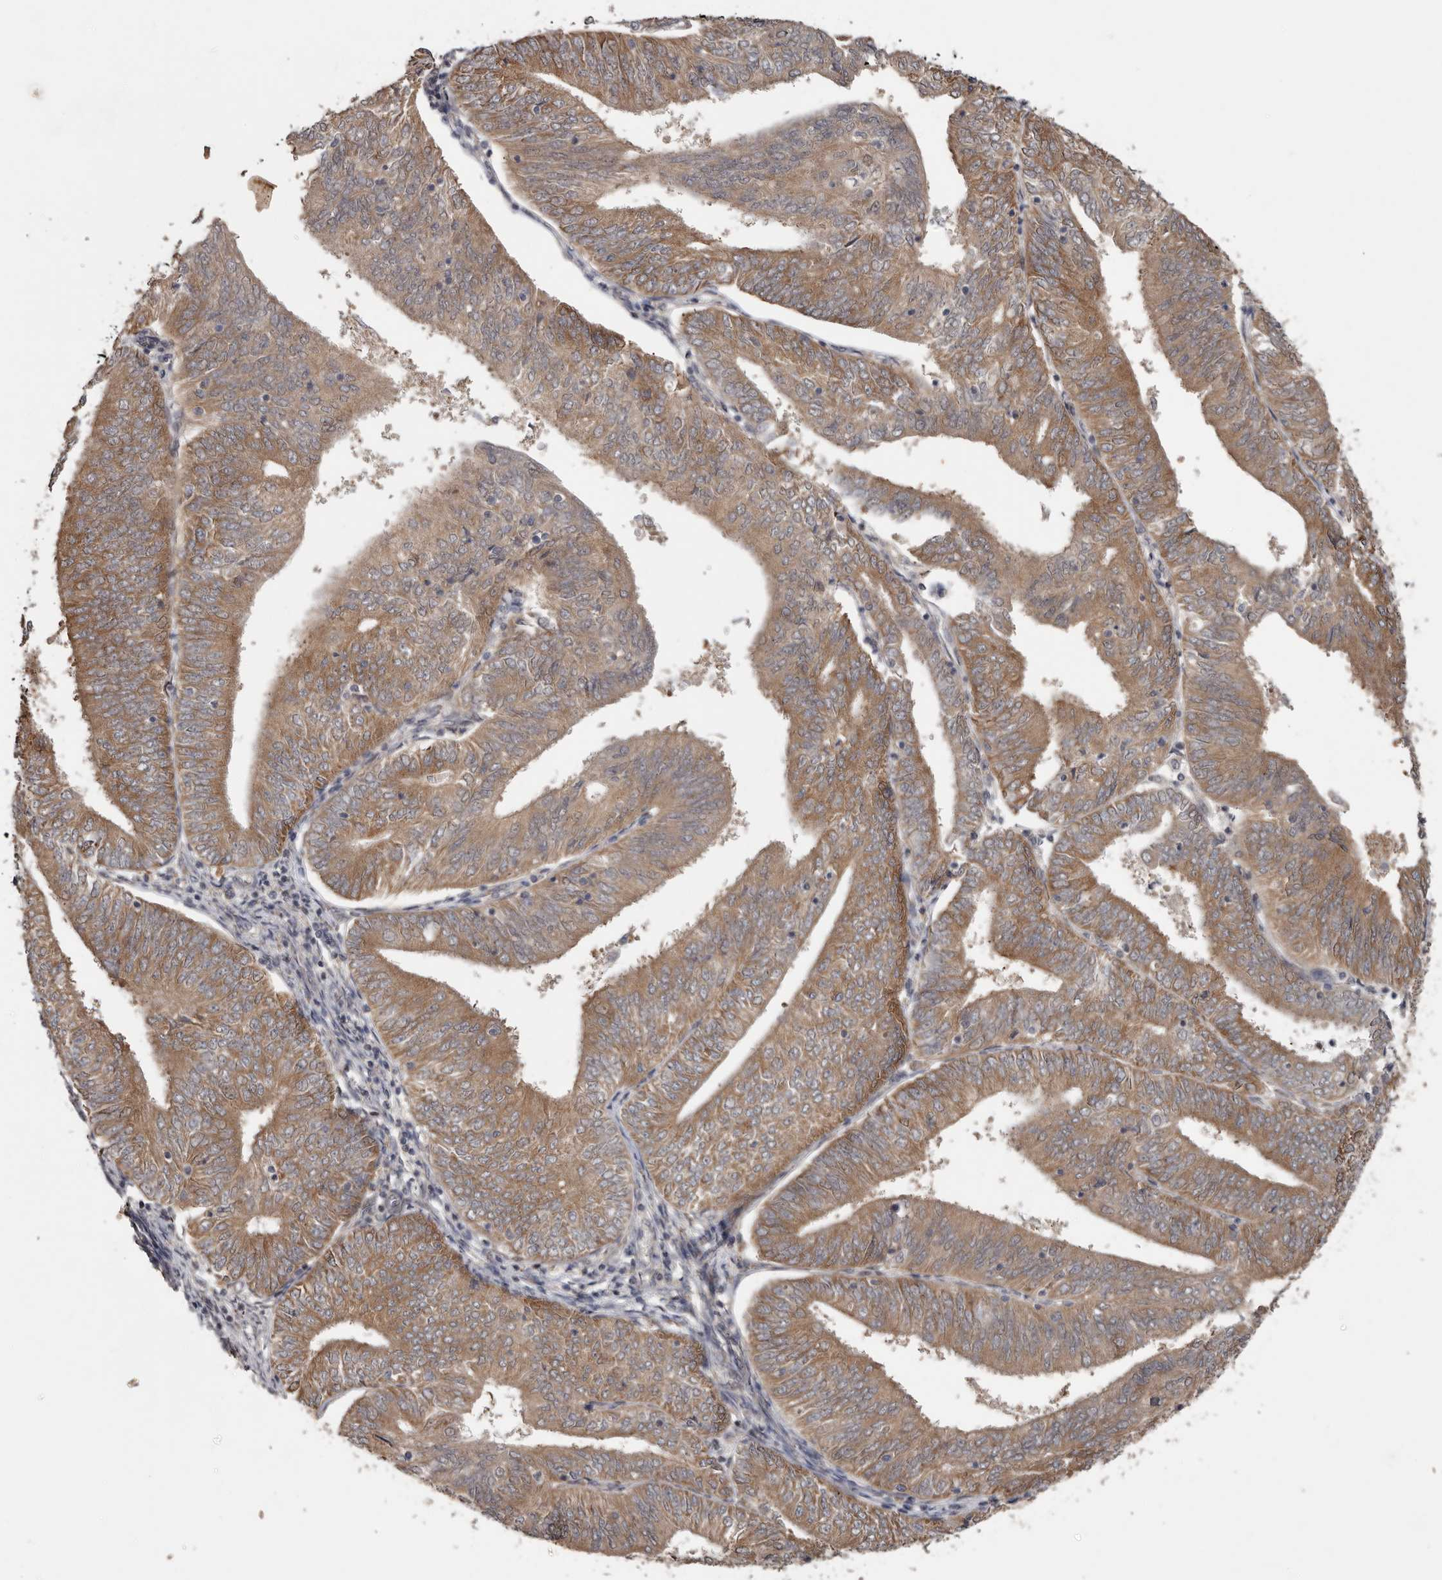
{"staining": {"intensity": "moderate", "quantity": ">75%", "location": "cytoplasmic/membranous"}, "tissue": "endometrial cancer", "cell_type": "Tumor cells", "image_type": "cancer", "snomed": [{"axis": "morphology", "description": "Adenocarcinoma, NOS"}, {"axis": "topography", "description": "Endometrium"}], "caption": "Immunohistochemistry (IHC) staining of endometrial cancer (adenocarcinoma), which reveals medium levels of moderate cytoplasmic/membranous expression in approximately >75% of tumor cells indicating moderate cytoplasmic/membranous protein positivity. The staining was performed using DAB (3,3'-diaminobenzidine) (brown) for protein detection and nuclei were counterstained in hematoxylin (blue).", "gene": "CHML", "patient": {"sex": "female", "age": 58}}